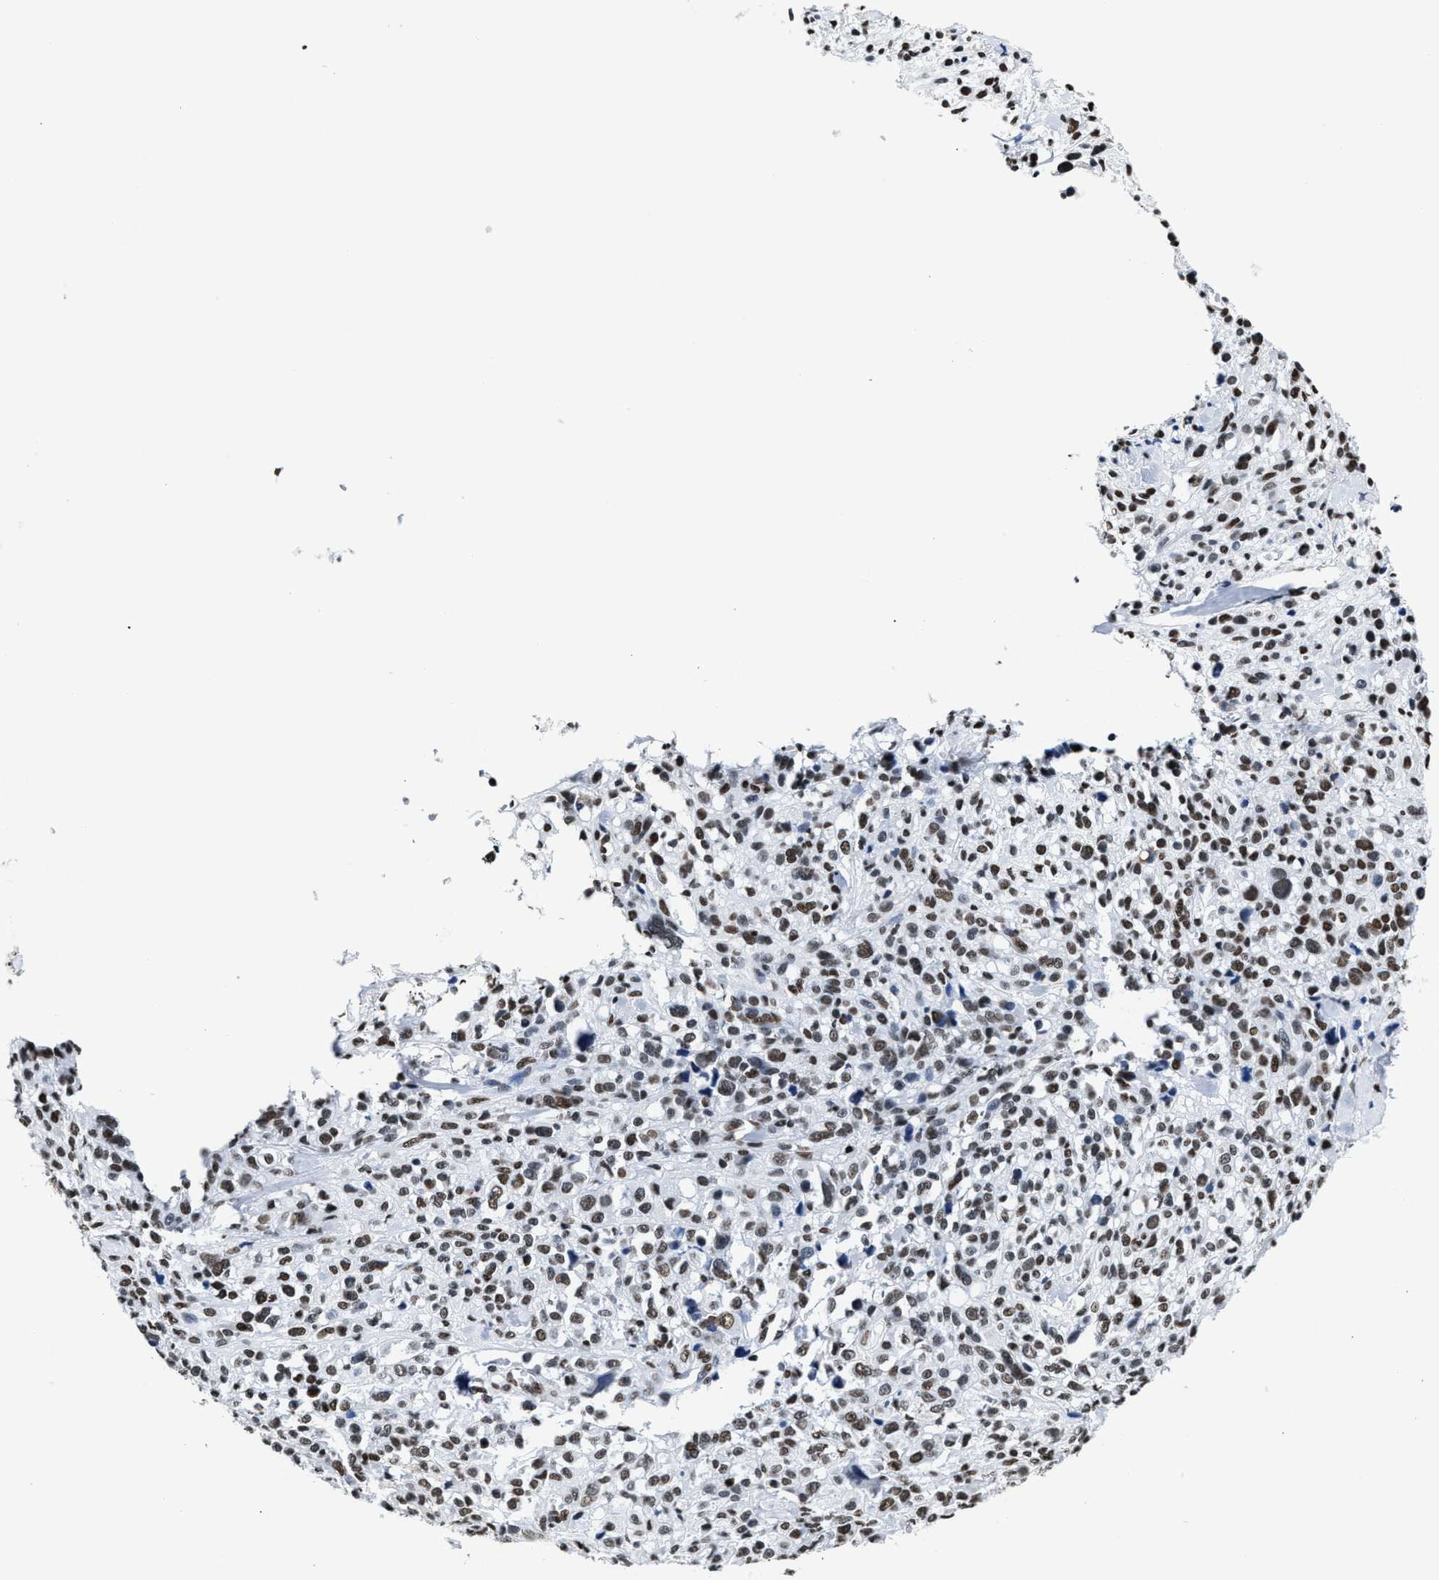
{"staining": {"intensity": "moderate", "quantity": "25%-75%", "location": "nuclear"}, "tissue": "melanoma", "cell_type": "Tumor cells", "image_type": "cancer", "snomed": [{"axis": "morphology", "description": "Malignant melanoma, NOS"}, {"axis": "topography", "description": "Skin"}], "caption": "A high-resolution image shows IHC staining of malignant melanoma, which shows moderate nuclear expression in approximately 25%-75% of tumor cells.", "gene": "SMARCC2", "patient": {"sex": "female", "age": 55}}